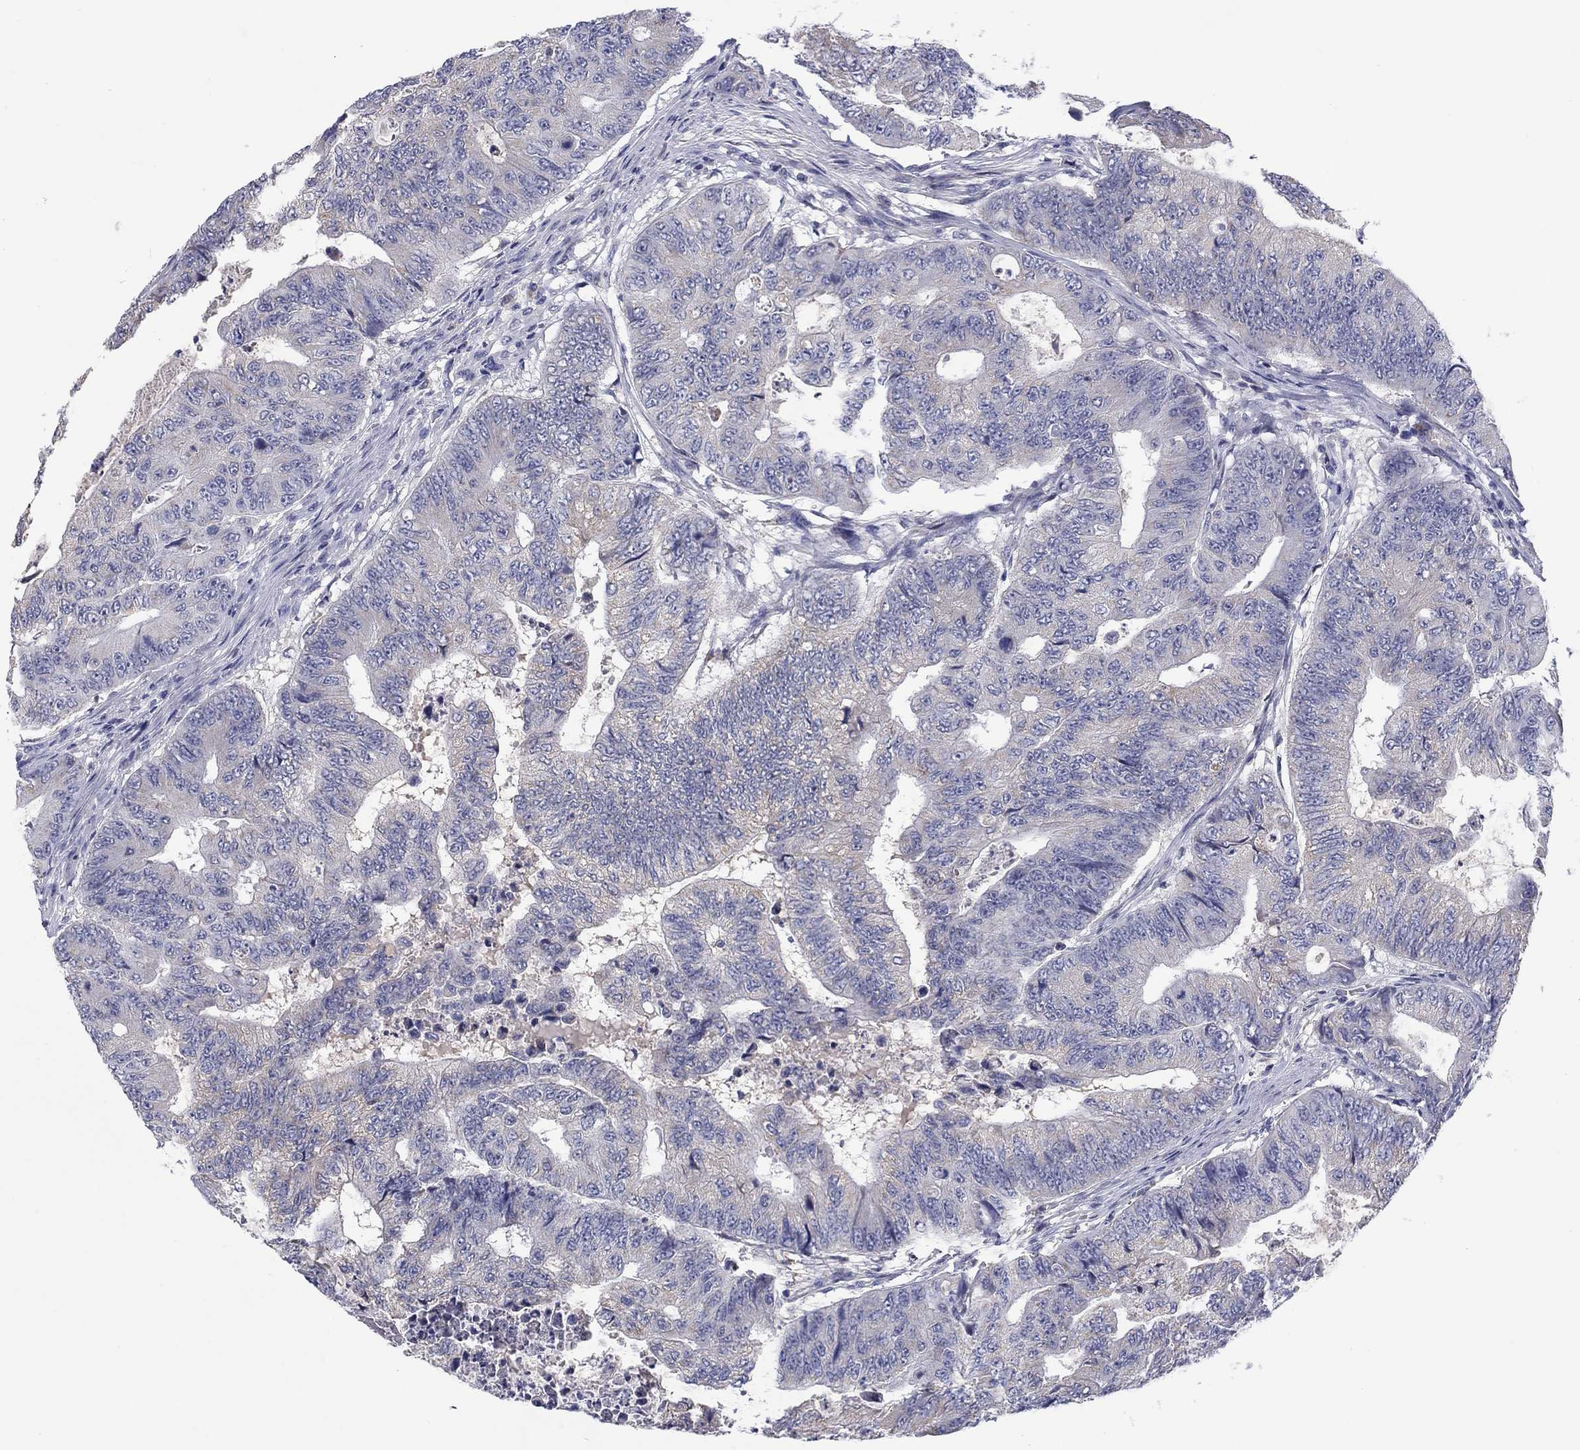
{"staining": {"intensity": "negative", "quantity": "none", "location": "none"}, "tissue": "colorectal cancer", "cell_type": "Tumor cells", "image_type": "cancer", "snomed": [{"axis": "morphology", "description": "Adenocarcinoma, NOS"}, {"axis": "topography", "description": "Colon"}], "caption": "Human adenocarcinoma (colorectal) stained for a protein using immunohistochemistry reveals no staining in tumor cells.", "gene": "FRK", "patient": {"sex": "female", "age": 48}}